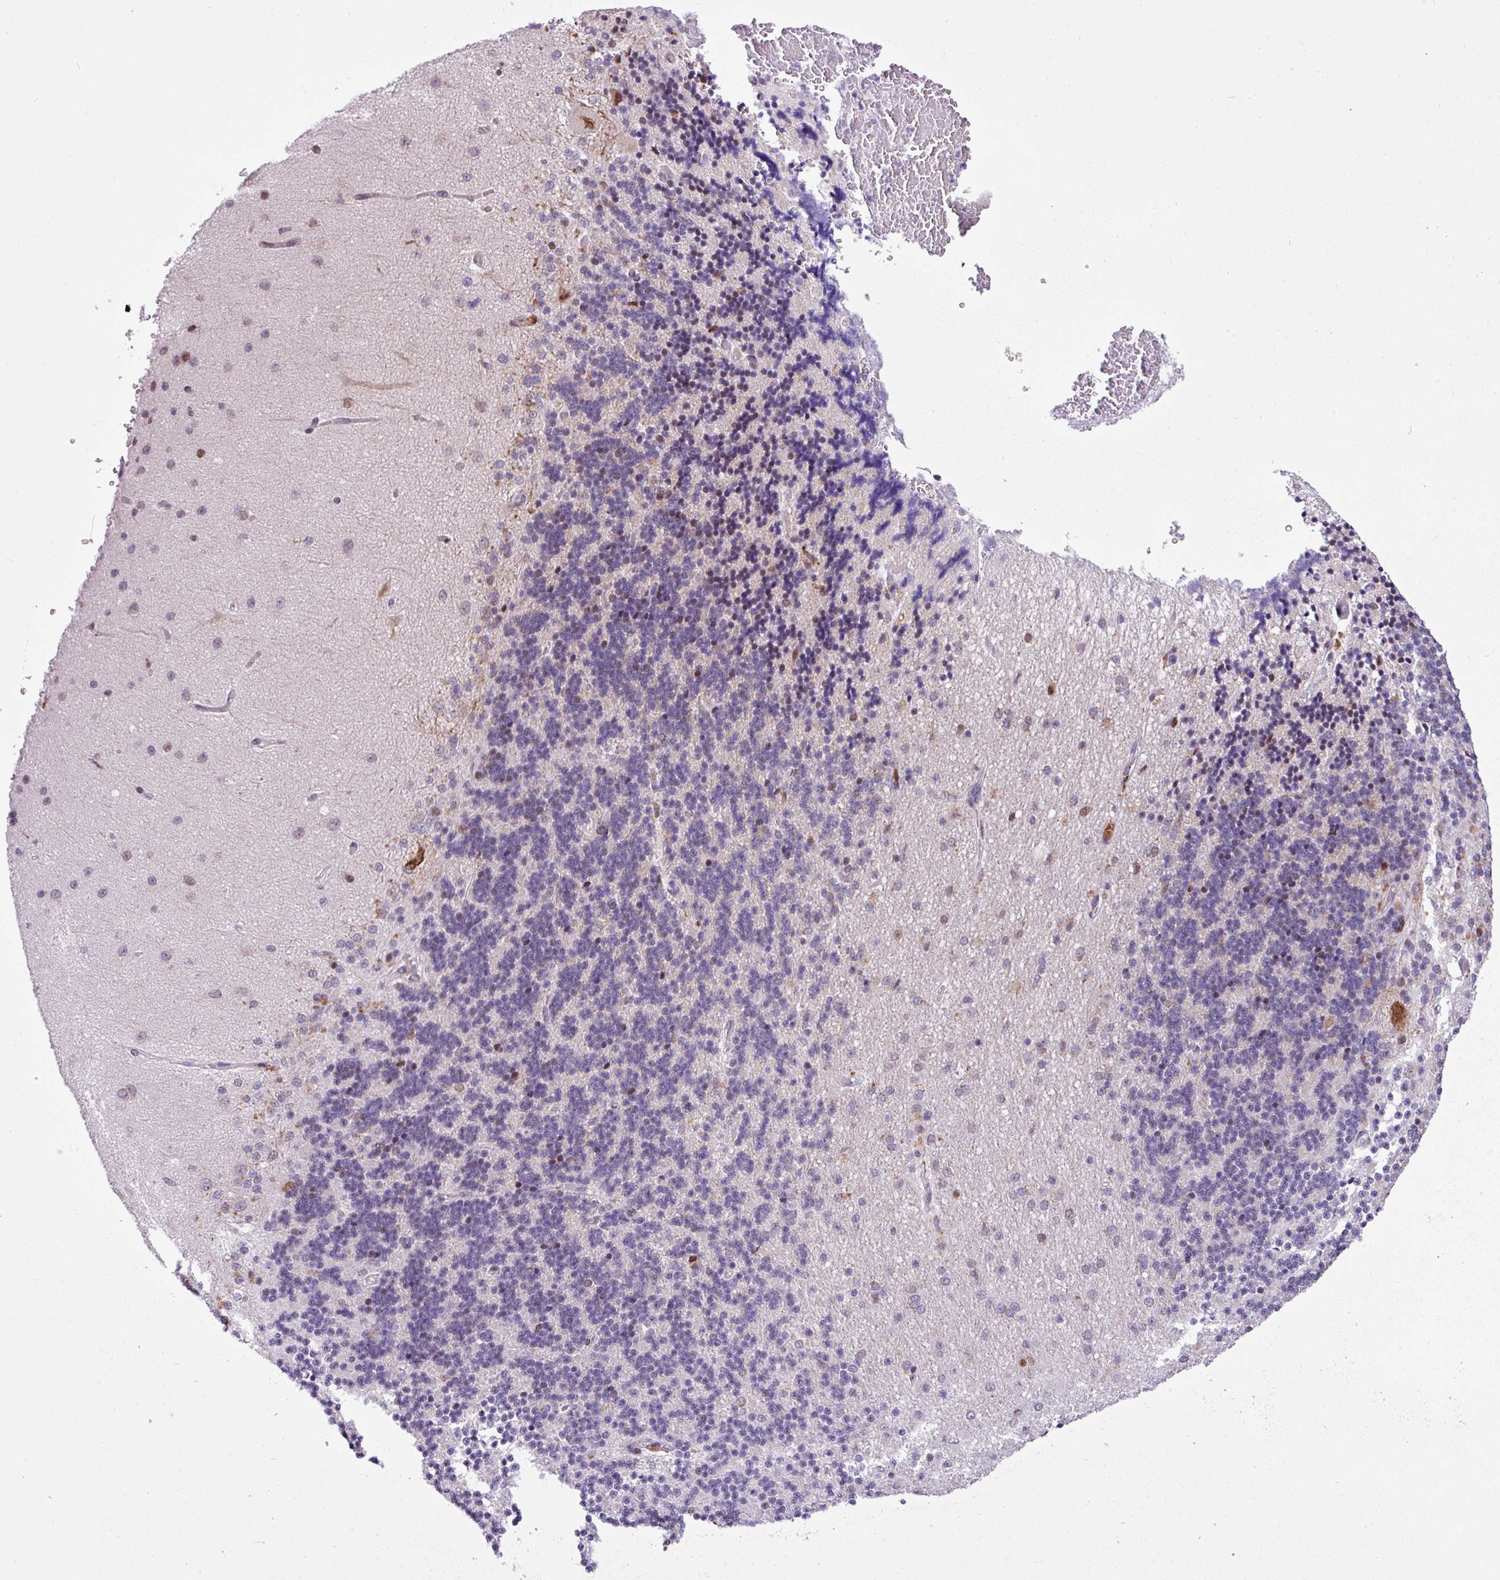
{"staining": {"intensity": "negative", "quantity": "none", "location": "none"}, "tissue": "cerebellum", "cell_type": "Cells in granular layer", "image_type": "normal", "snomed": [{"axis": "morphology", "description": "Normal tissue, NOS"}, {"axis": "topography", "description": "Cerebellum"}], "caption": "Immunohistochemical staining of normal human cerebellum displays no significant expression in cells in granular layer. Nuclei are stained in blue.", "gene": "ZNF354A", "patient": {"sex": "female", "age": 29}}